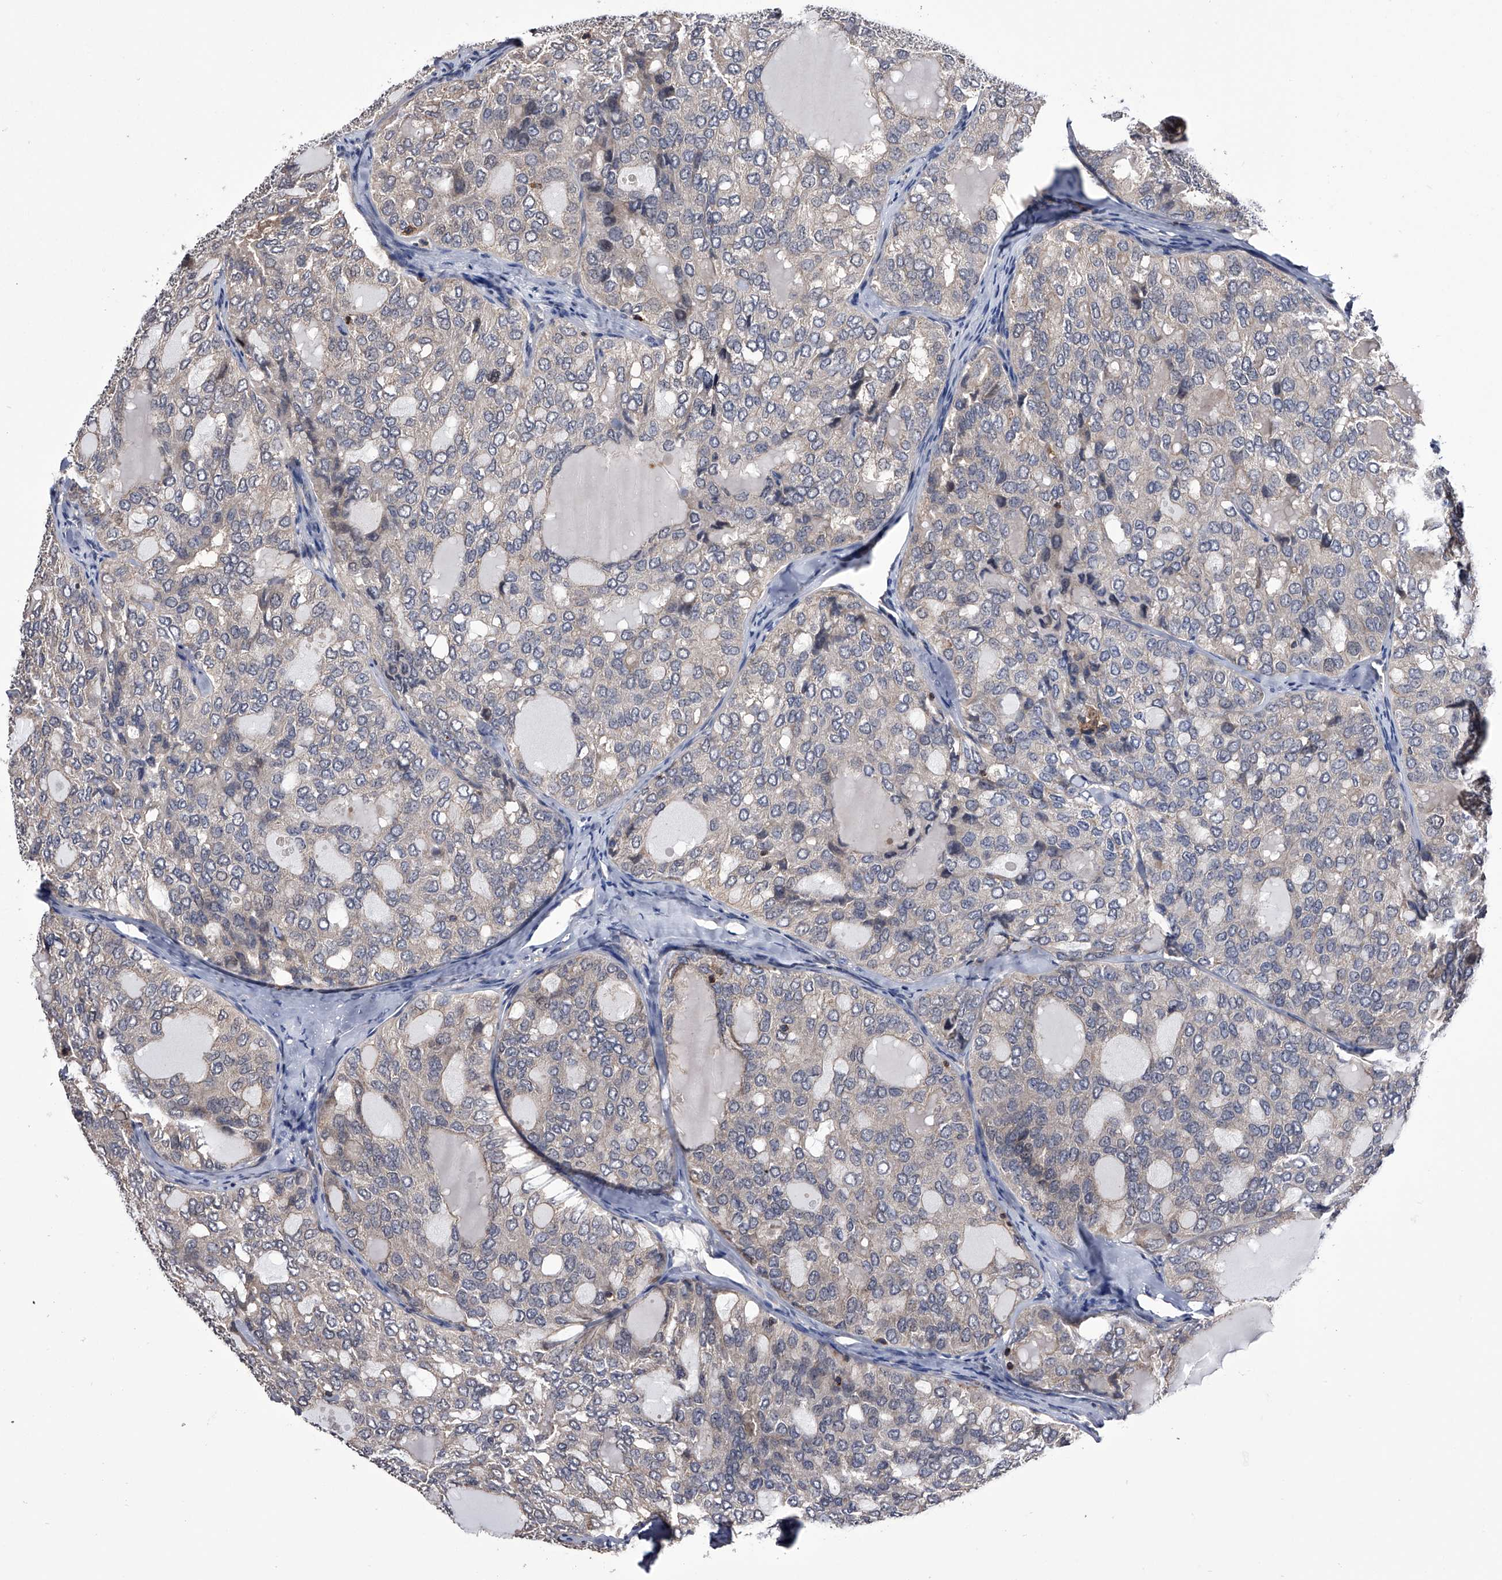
{"staining": {"intensity": "negative", "quantity": "none", "location": "none"}, "tissue": "thyroid cancer", "cell_type": "Tumor cells", "image_type": "cancer", "snomed": [{"axis": "morphology", "description": "Follicular adenoma carcinoma, NOS"}, {"axis": "topography", "description": "Thyroid gland"}], "caption": "A histopathology image of human thyroid follicular adenoma carcinoma is negative for staining in tumor cells.", "gene": "PAN3", "patient": {"sex": "male", "age": 75}}